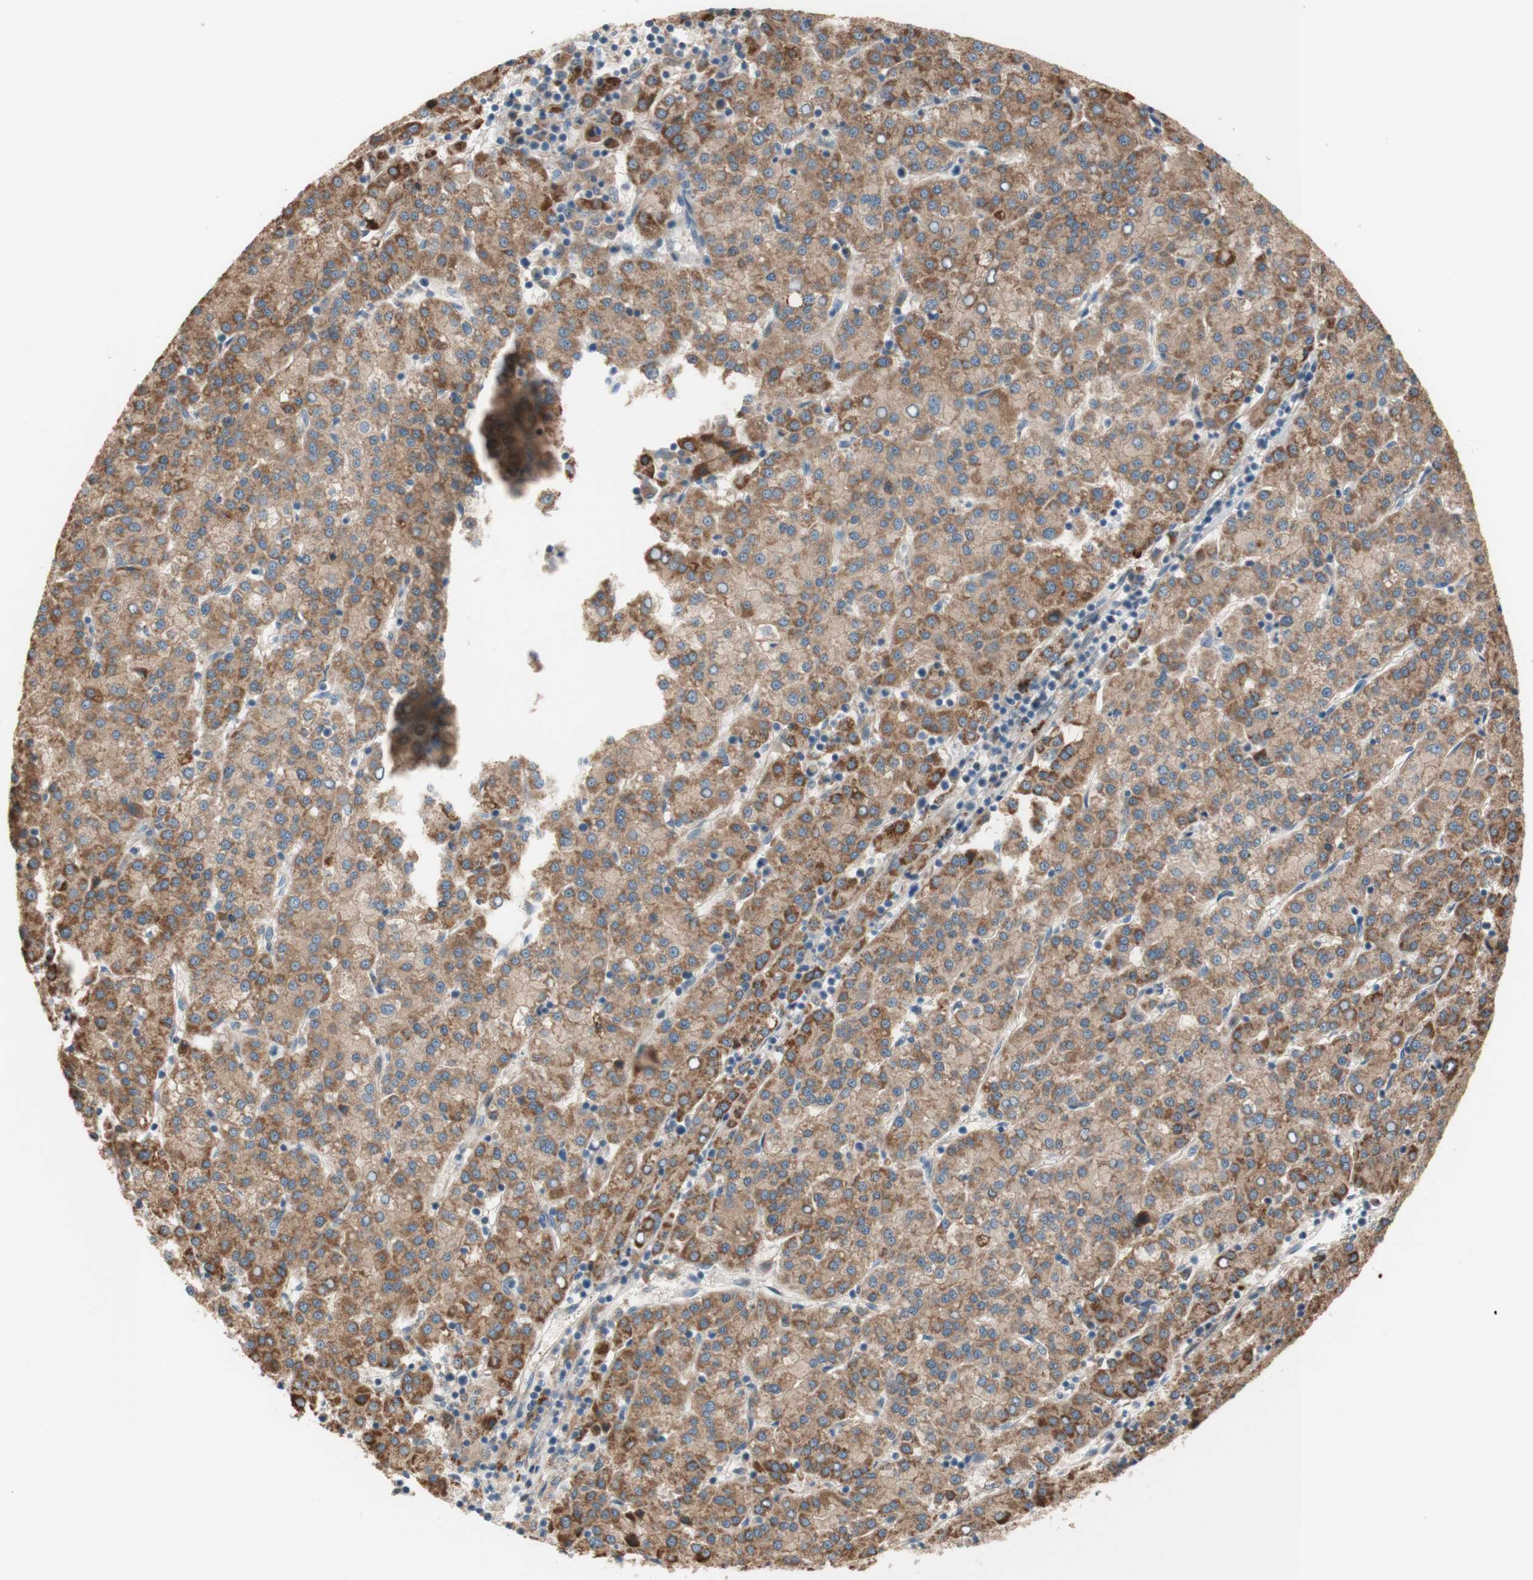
{"staining": {"intensity": "moderate", "quantity": ">75%", "location": "cytoplasmic/membranous"}, "tissue": "liver cancer", "cell_type": "Tumor cells", "image_type": "cancer", "snomed": [{"axis": "morphology", "description": "Carcinoma, Hepatocellular, NOS"}, {"axis": "topography", "description": "Liver"}], "caption": "Liver hepatocellular carcinoma stained with IHC demonstrates moderate cytoplasmic/membranous expression in approximately >75% of tumor cells.", "gene": "PTPN21", "patient": {"sex": "female", "age": 58}}